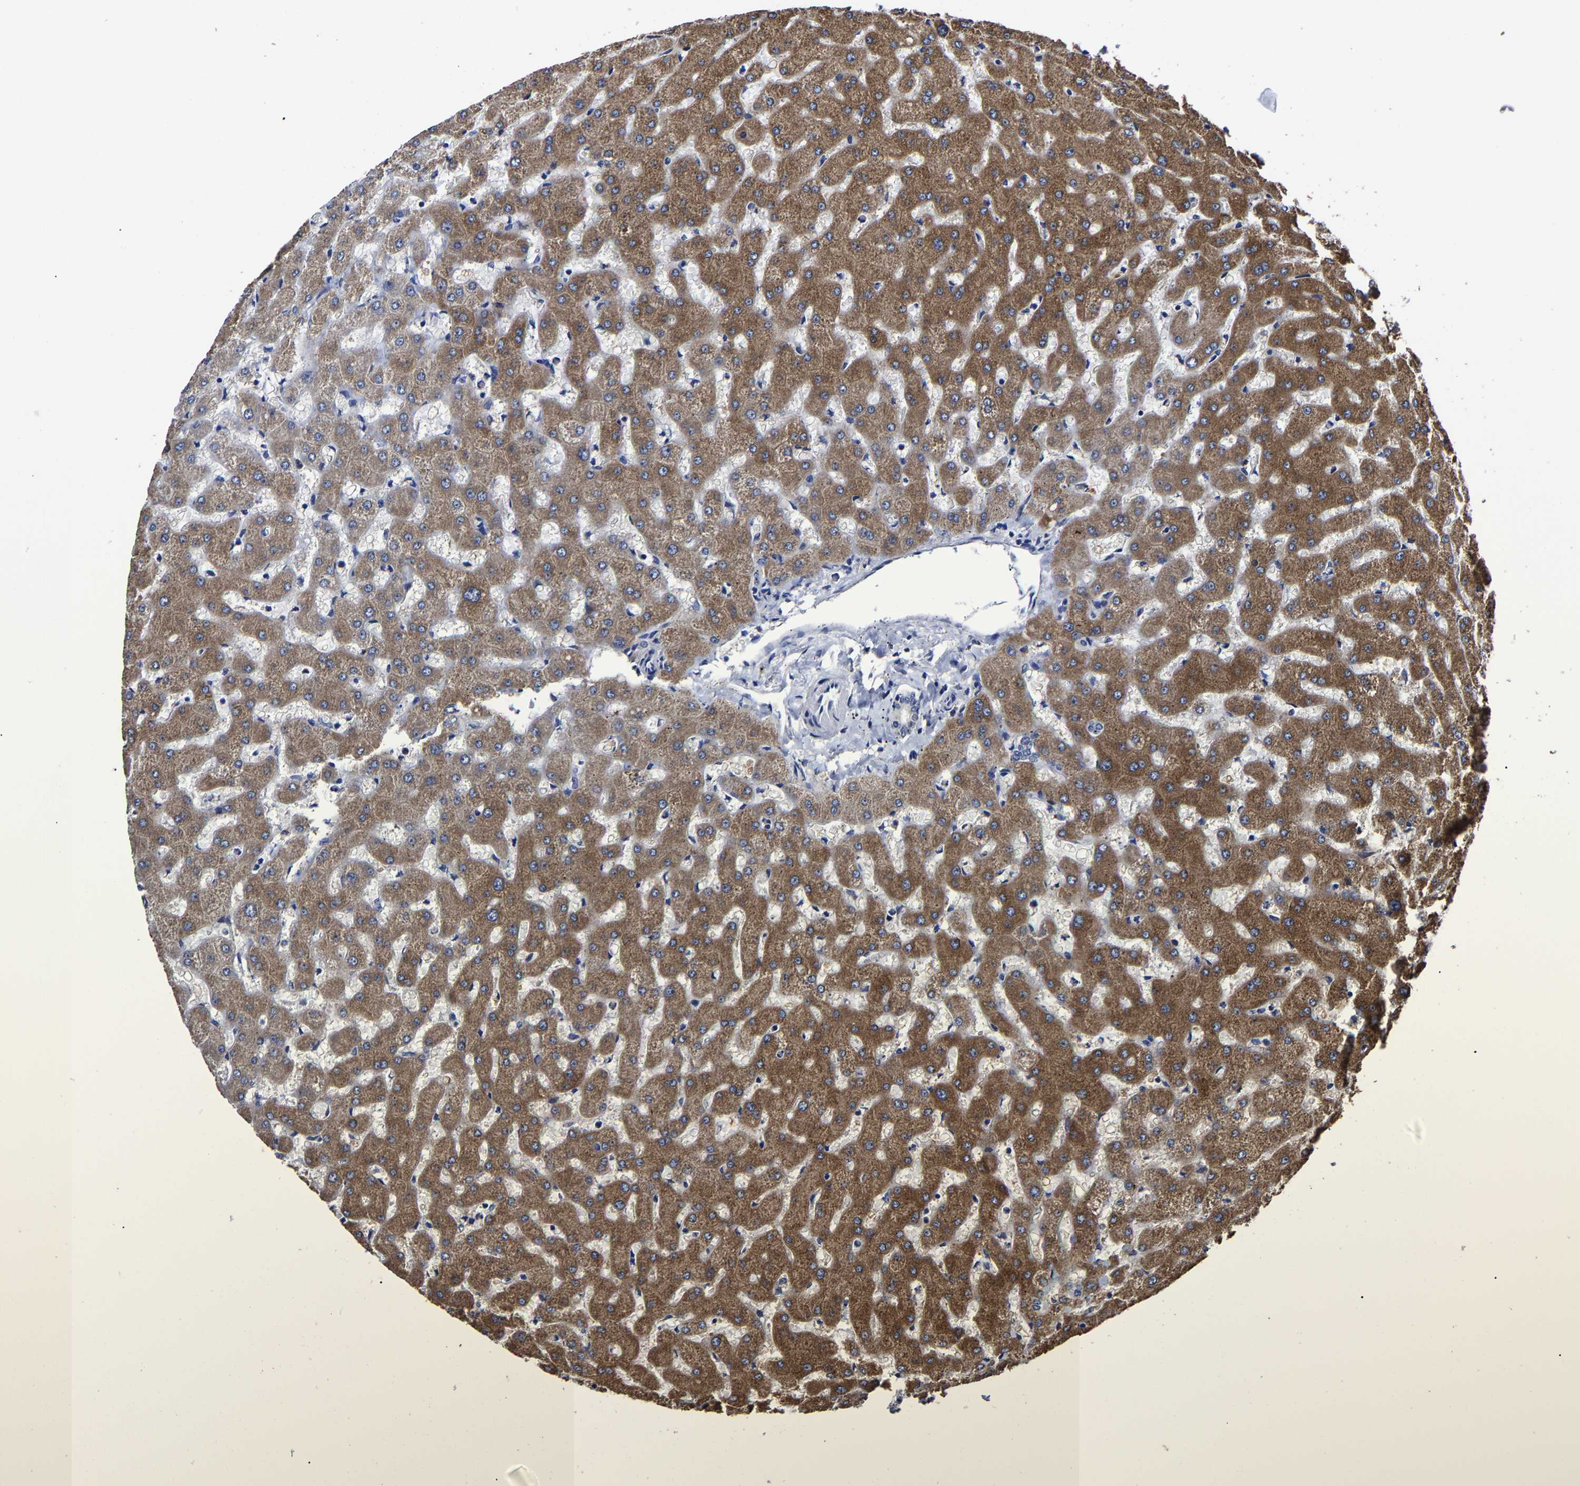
{"staining": {"intensity": "weak", "quantity": "25%-75%", "location": "cytoplasmic/membranous"}, "tissue": "liver", "cell_type": "Cholangiocytes", "image_type": "normal", "snomed": [{"axis": "morphology", "description": "Normal tissue, NOS"}, {"axis": "topography", "description": "Liver"}], "caption": "Immunohistochemical staining of benign human liver shows weak cytoplasmic/membranous protein positivity in approximately 25%-75% of cholangiocytes. The staining was performed using DAB (3,3'-diaminobenzidine) to visualize the protein expression in brown, while the nuclei were stained in blue with hematoxylin (Magnification: 20x).", "gene": "AASS", "patient": {"sex": "female", "age": 63}}